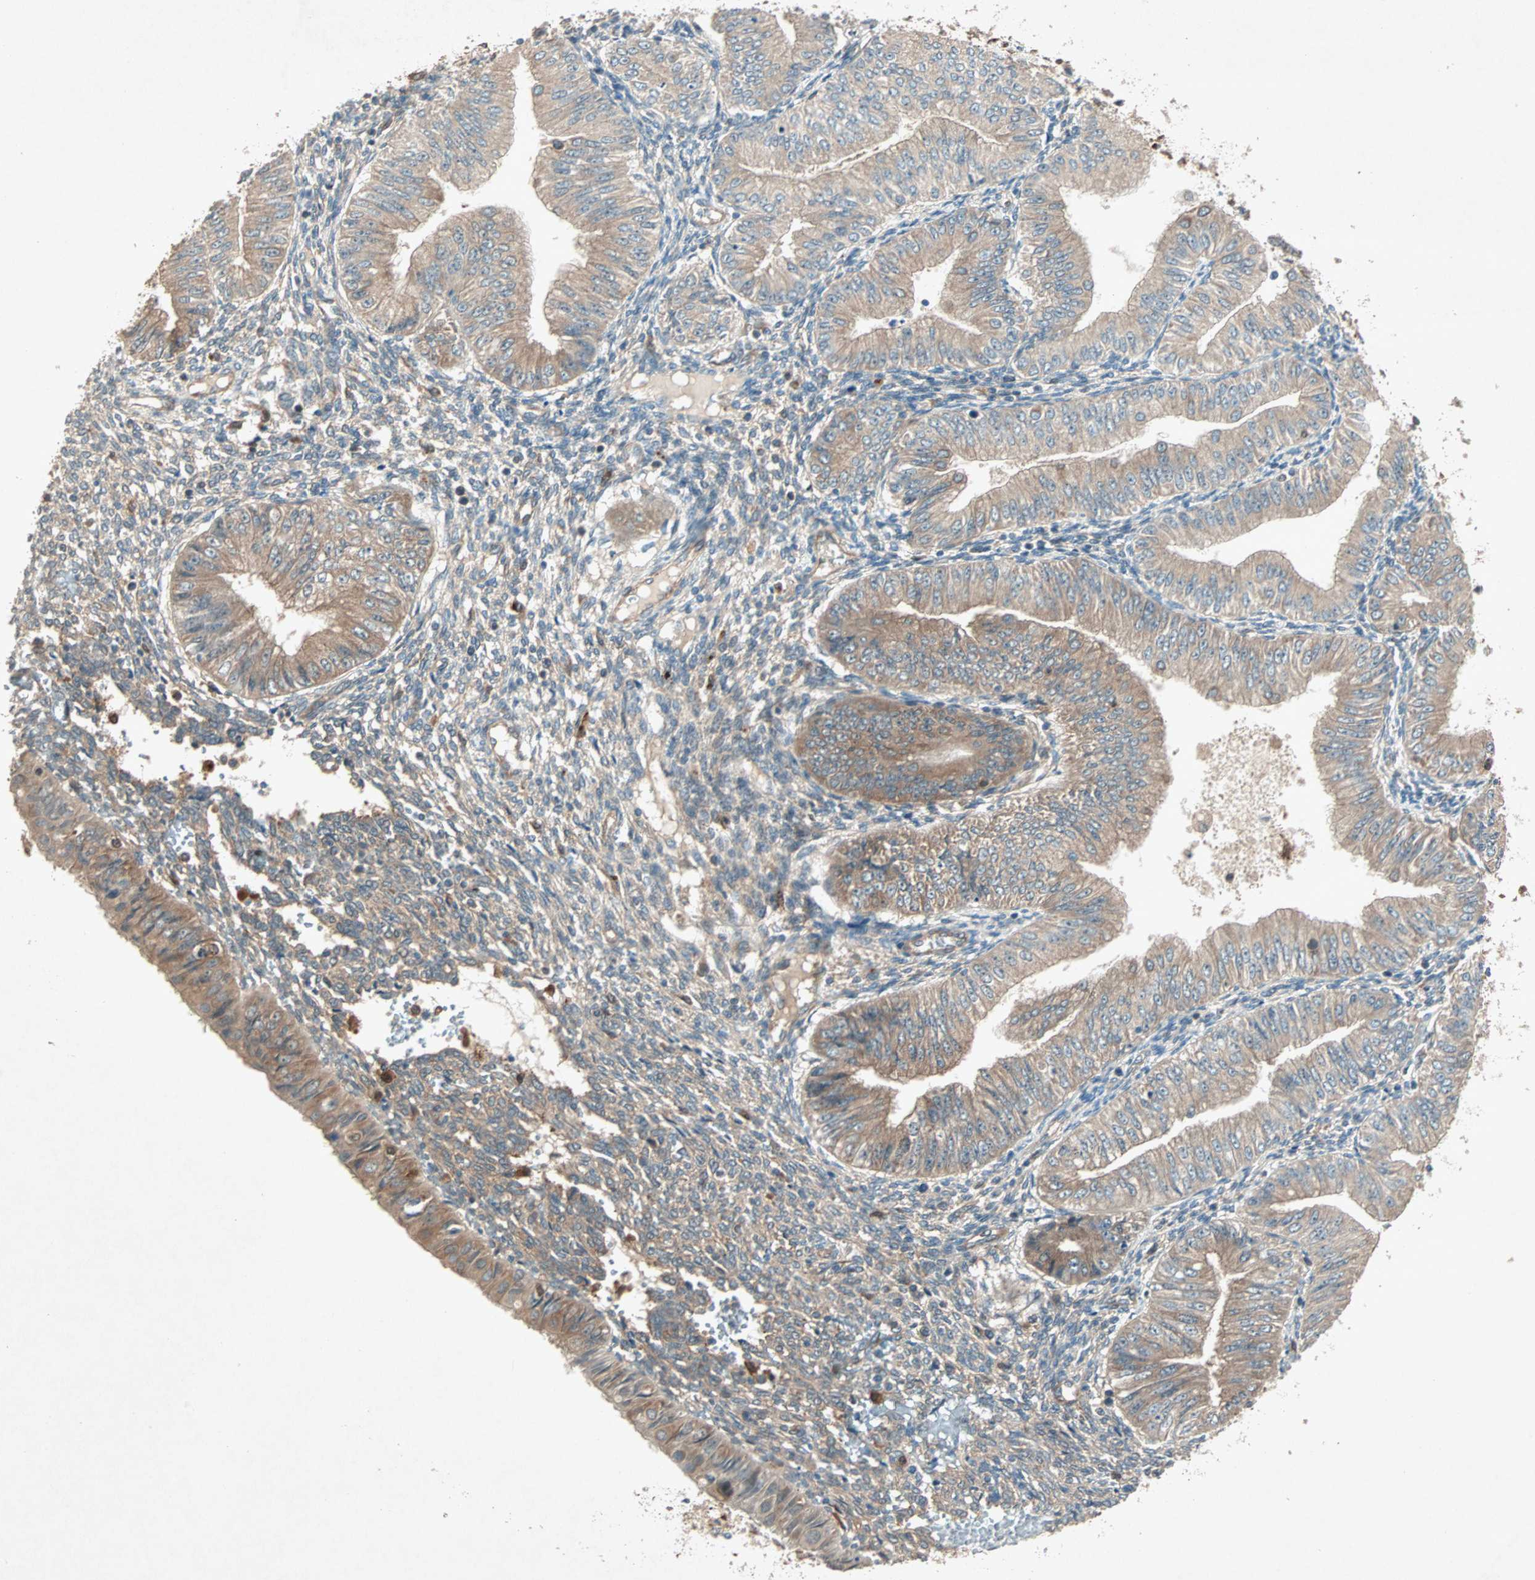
{"staining": {"intensity": "moderate", "quantity": "25%-75%", "location": "cytoplasmic/membranous"}, "tissue": "endometrial cancer", "cell_type": "Tumor cells", "image_type": "cancer", "snomed": [{"axis": "morphology", "description": "Normal tissue, NOS"}, {"axis": "morphology", "description": "Adenocarcinoma, NOS"}, {"axis": "topography", "description": "Endometrium"}], "caption": "Immunohistochemistry (DAB (3,3'-diaminobenzidine)) staining of adenocarcinoma (endometrial) shows moderate cytoplasmic/membranous protein expression in approximately 25%-75% of tumor cells.", "gene": "SDSL", "patient": {"sex": "female", "age": 53}}